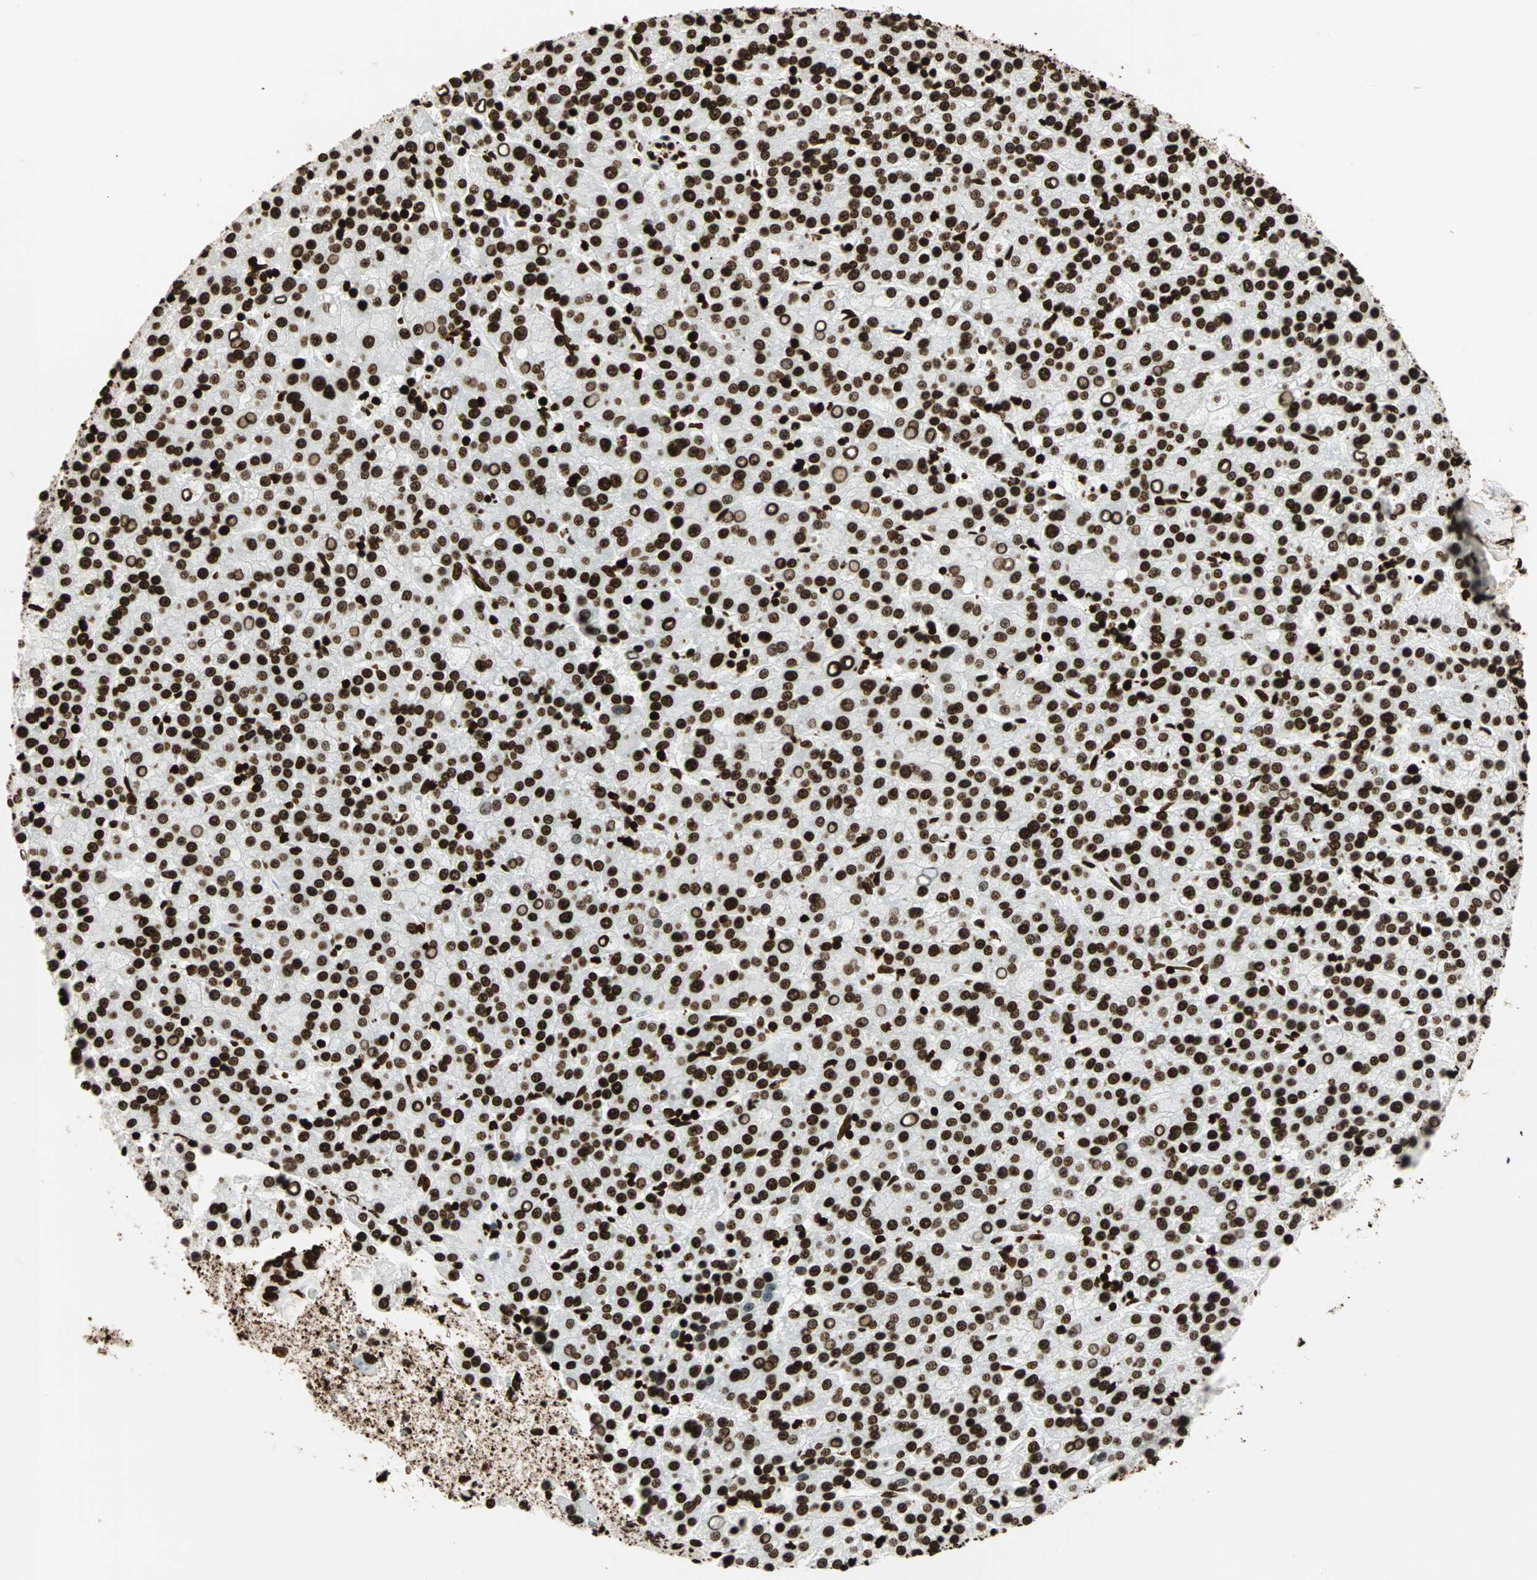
{"staining": {"intensity": "strong", "quantity": ">75%", "location": "nuclear"}, "tissue": "liver cancer", "cell_type": "Tumor cells", "image_type": "cancer", "snomed": [{"axis": "morphology", "description": "Carcinoma, Hepatocellular, NOS"}, {"axis": "topography", "description": "Liver"}], "caption": "This micrograph demonstrates liver cancer (hepatocellular carcinoma) stained with immunohistochemistry to label a protein in brown. The nuclear of tumor cells show strong positivity for the protein. Nuclei are counter-stained blue.", "gene": "GLI2", "patient": {"sex": "female", "age": 58}}